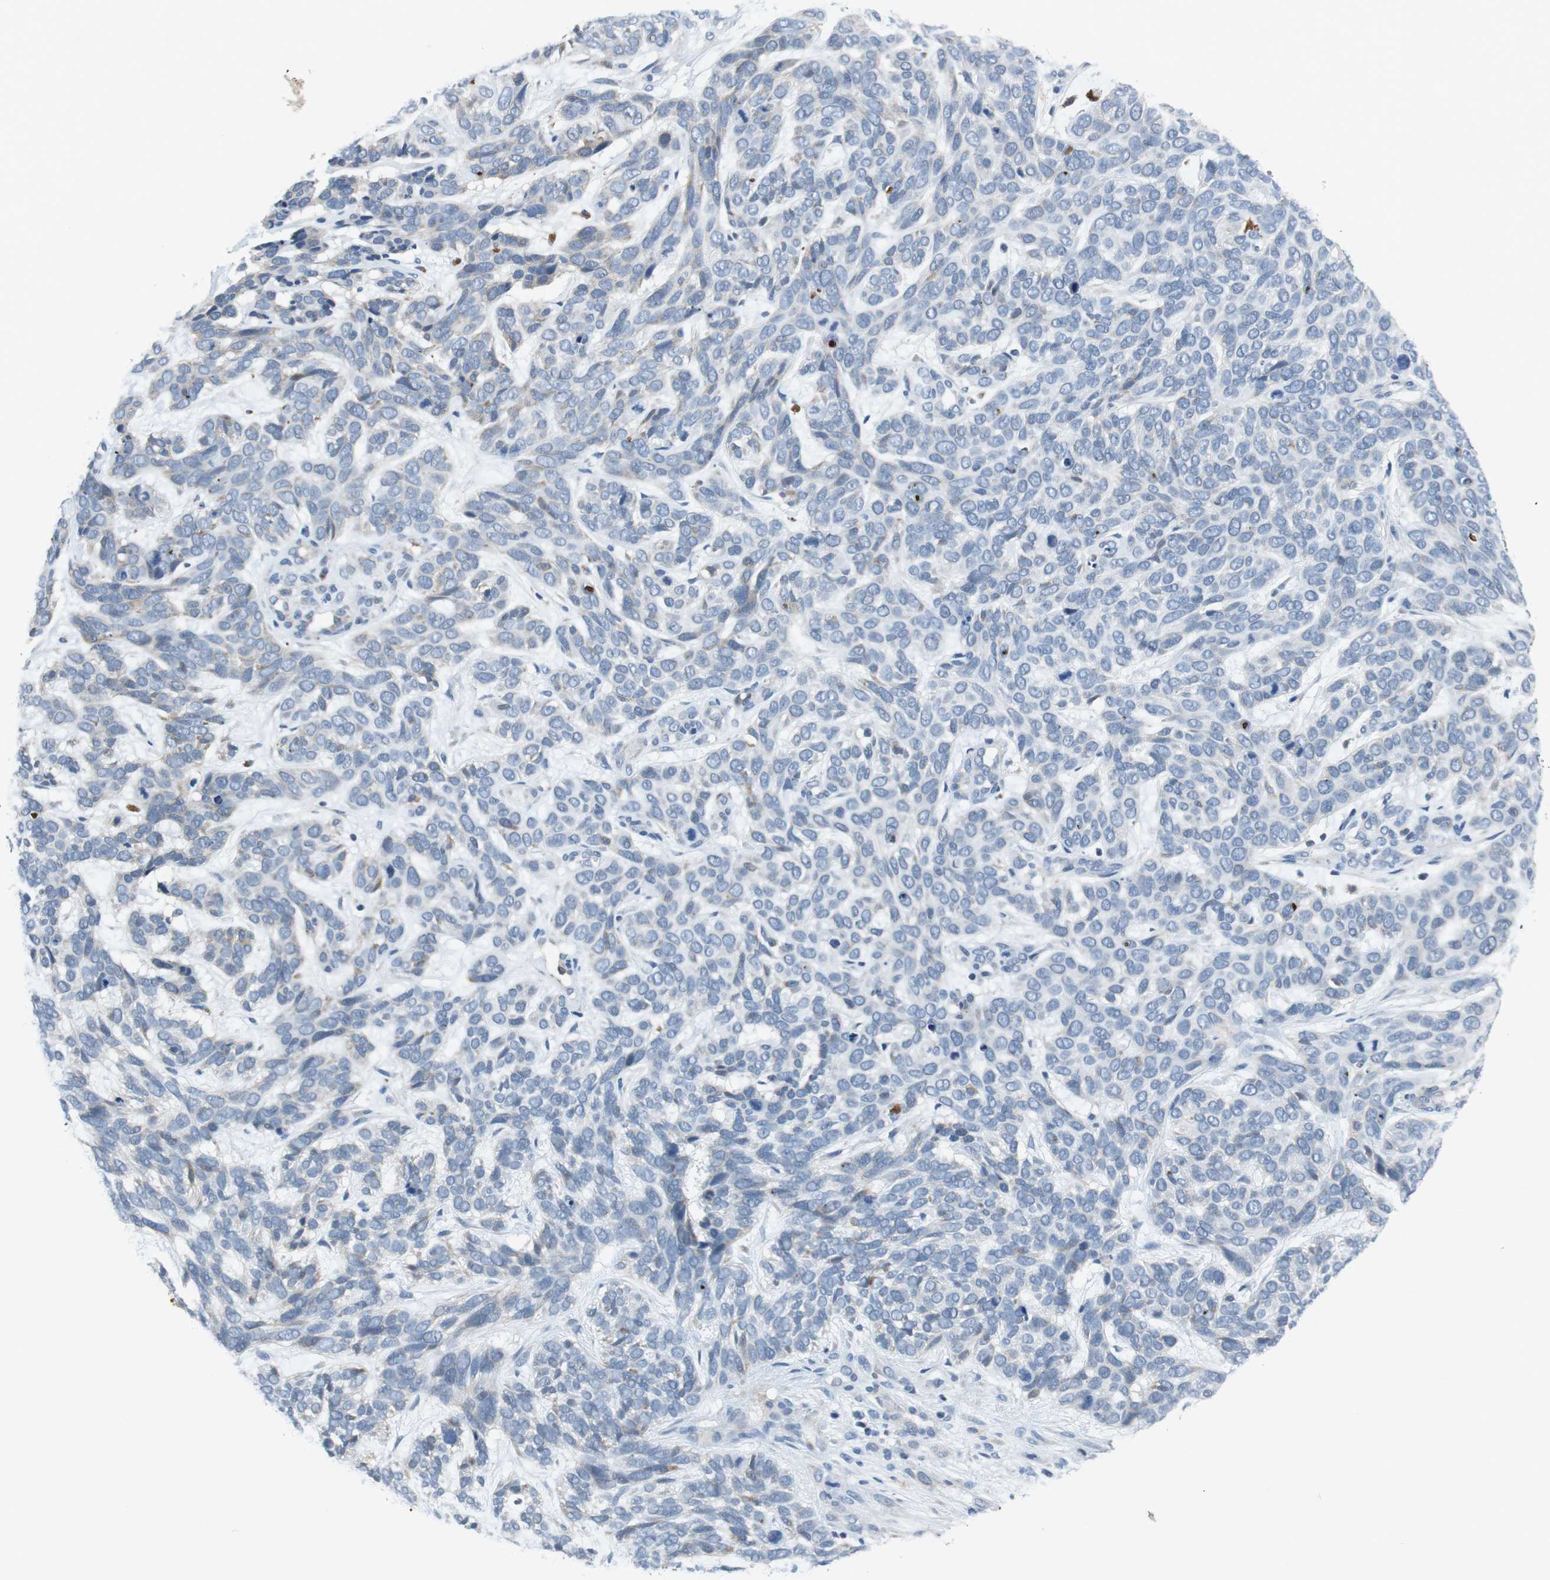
{"staining": {"intensity": "weak", "quantity": "<25%", "location": "cytoplasmic/membranous"}, "tissue": "skin cancer", "cell_type": "Tumor cells", "image_type": "cancer", "snomed": [{"axis": "morphology", "description": "Basal cell carcinoma"}, {"axis": "topography", "description": "Skin"}], "caption": "High magnification brightfield microscopy of skin cancer (basal cell carcinoma) stained with DAB (brown) and counterstained with hematoxylin (blue): tumor cells show no significant staining.", "gene": "NLGN1", "patient": {"sex": "male", "age": 87}}